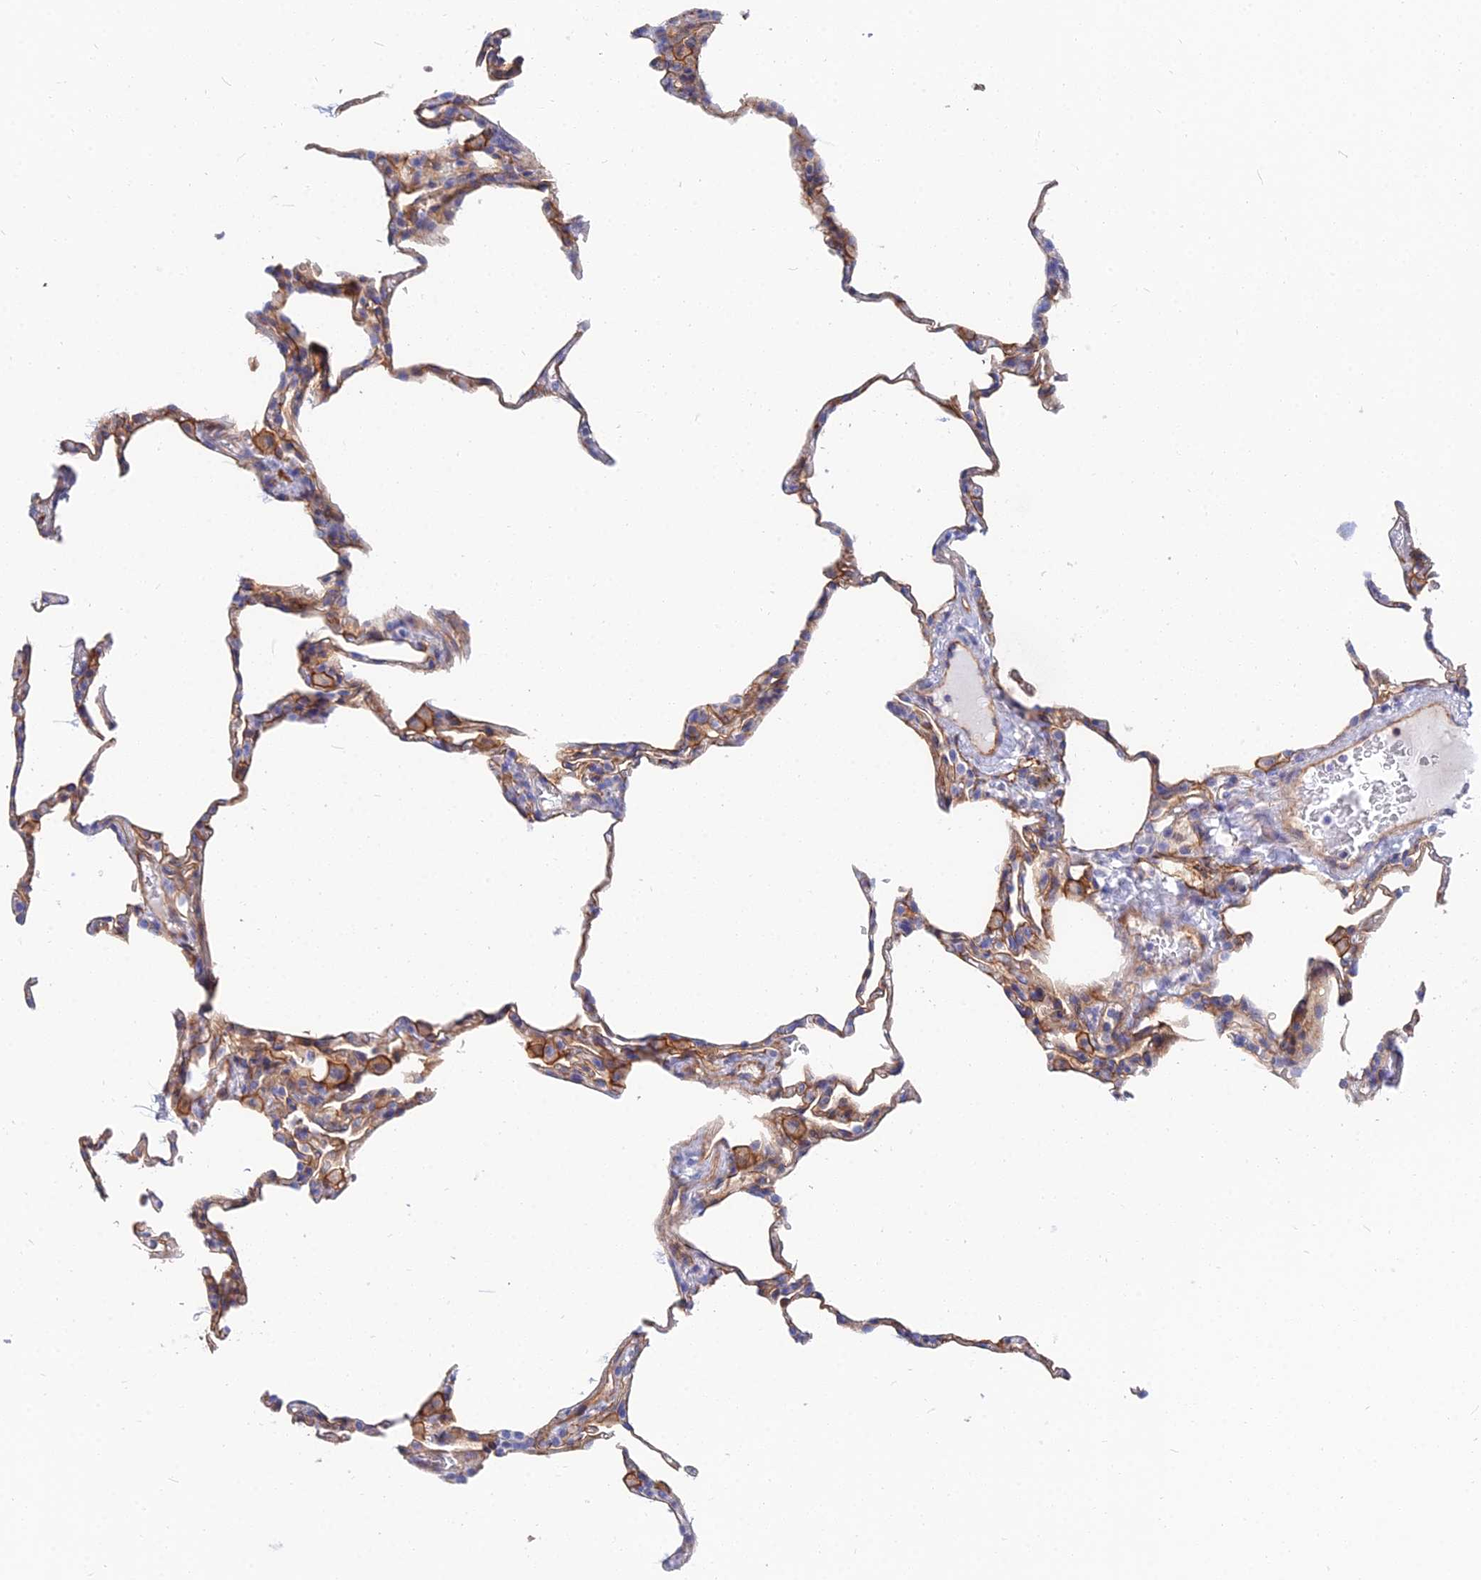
{"staining": {"intensity": "moderate", "quantity": "25%-75%", "location": "cytoplasmic/membranous"}, "tissue": "lung", "cell_type": "Alveolar cells", "image_type": "normal", "snomed": [{"axis": "morphology", "description": "Normal tissue, NOS"}, {"axis": "topography", "description": "Lung"}], "caption": "This is a micrograph of IHC staining of unremarkable lung, which shows moderate positivity in the cytoplasmic/membranous of alveolar cells.", "gene": "TRIM43B", "patient": {"sex": "male", "age": 20}}